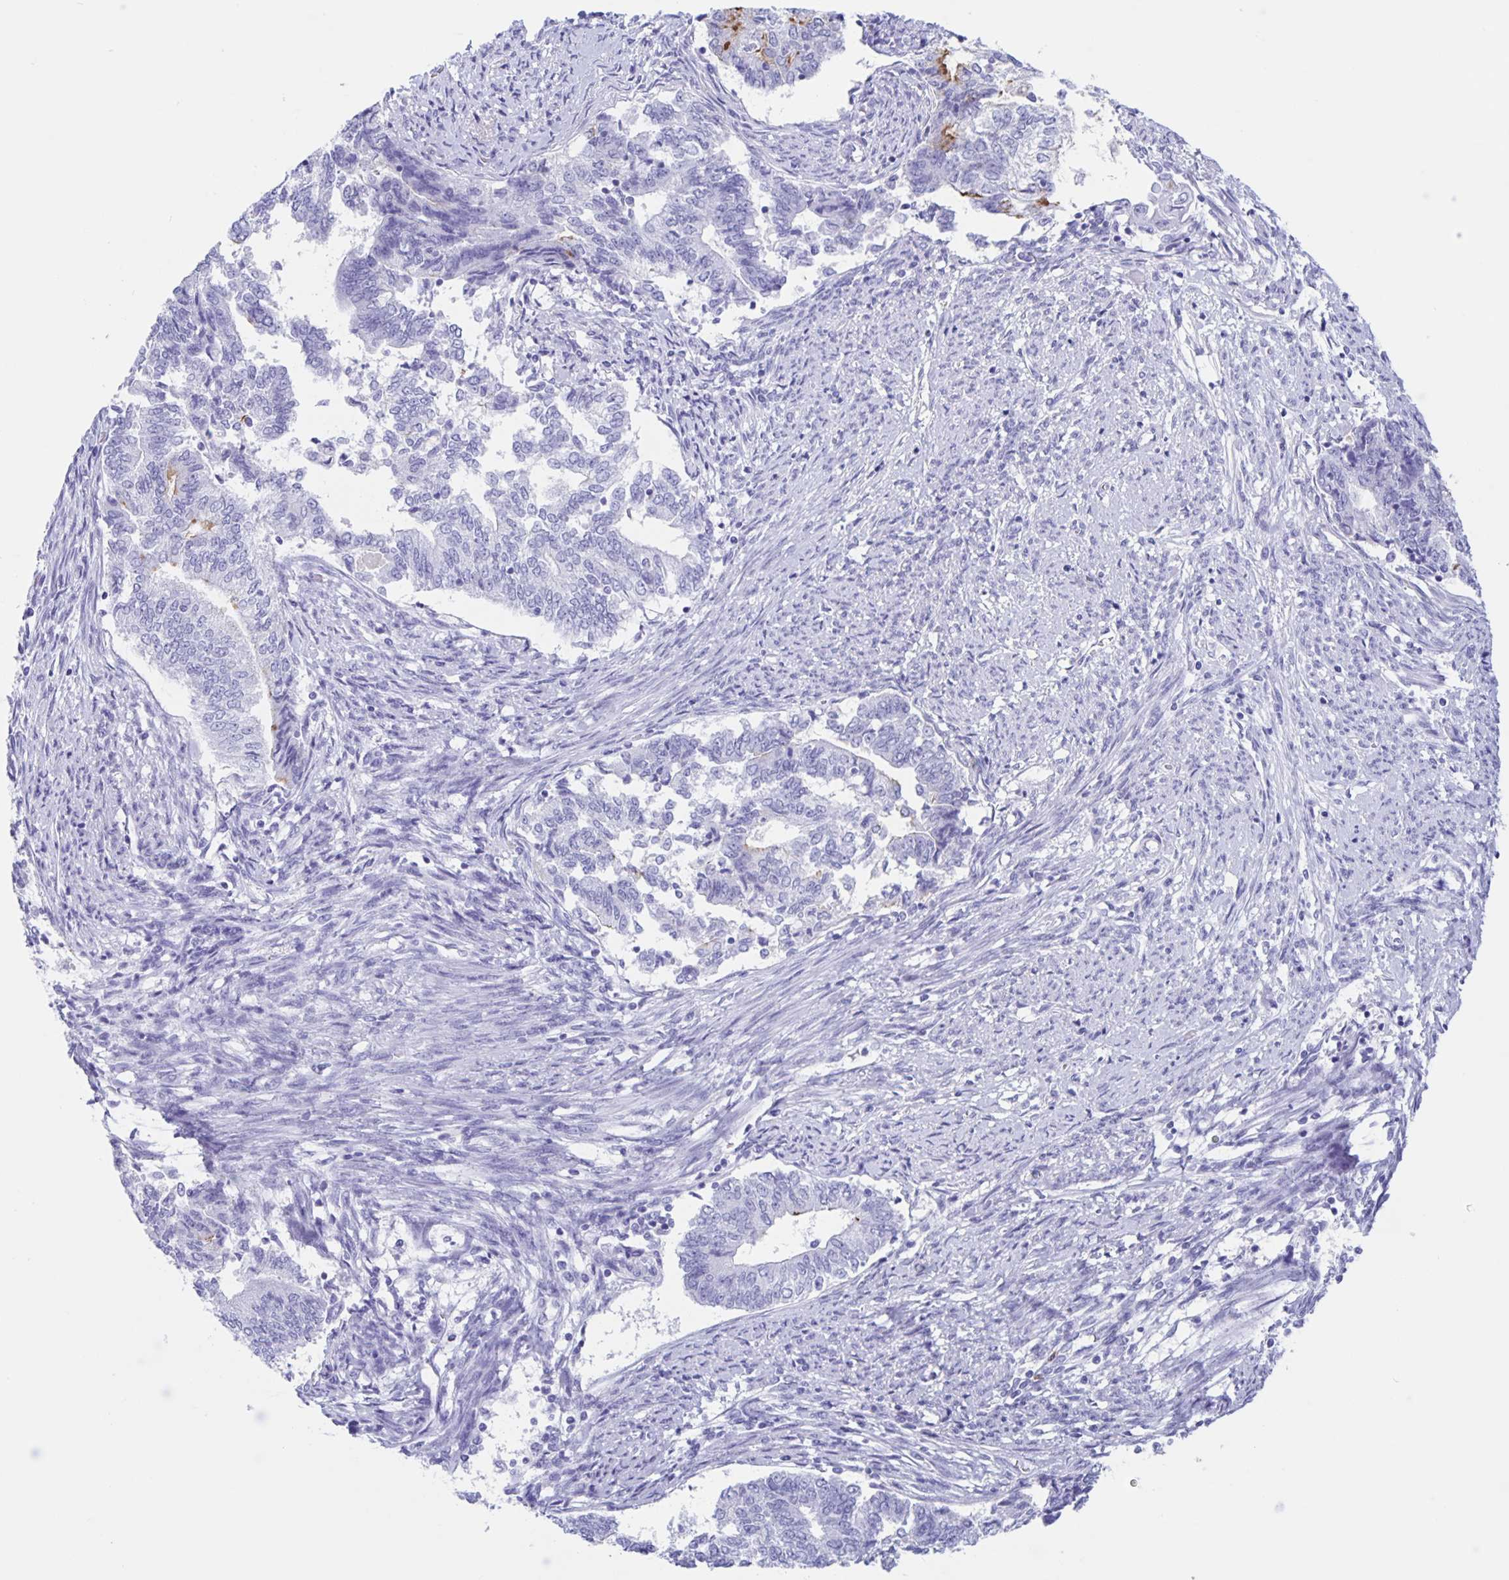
{"staining": {"intensity": "negative", "quantity": "none", "location": "none"}, "tissue": "endometrial cancer", "cell_type": "Tumor cells", "image_type": "cancer", "snomed": [{"axis": "morphology", "description": "Adenocarcinoma, NOS"}, {"axis": "topography", "description": "Endometrium"}], "caption": "Human endometrial cancer stained for a protein using IHC shows no staining in tumor cells.", "gene": "DMBT1", "patient": {"sex": "female", "age": 65}}